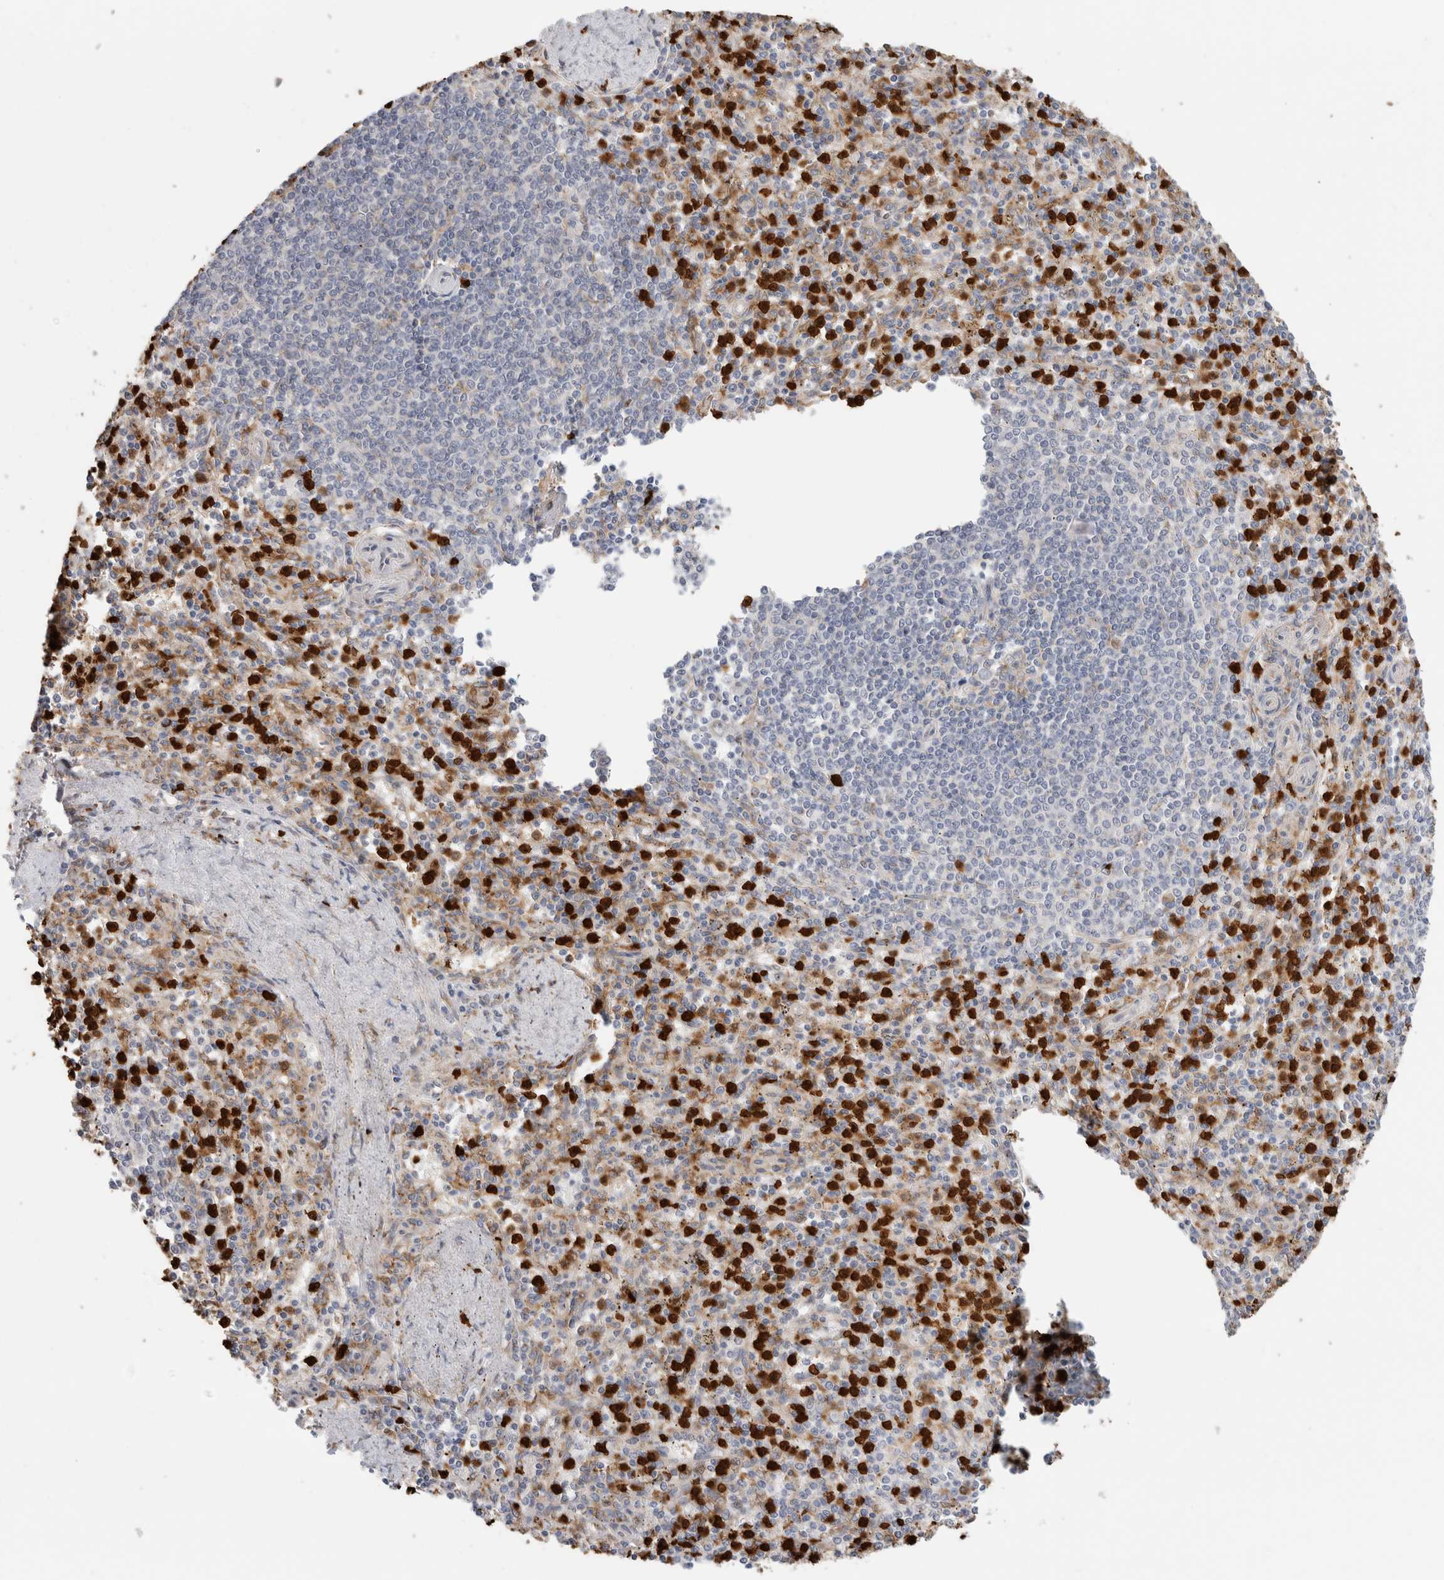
{"staining": {"intensity": "strong", "quantity": "25%-75%", "location": "cytoplasmic/membranous,nuclear"}, "tissue": "spleen", "cell_type": "Cells in red pulp", "image_type": "normal", "snomed": [{"axis": "morphology", "description": "Normal tissue, NOS"}, {"axis": "topography", "description": "Spleen"}], "caption": "High-power microscopy captured an immunohistochemistry histopathology image of benign spleen, revealing strong cytoplasmic/membranous,nuclear staining in approximately 25%-75% of cells in red pulp. The staining was performed using DAB, with brown indicating positive protein expression. Nuclei are stained blue with hematoxylin.", "gene": "P4HA1", "patient": {"sex": "male", "age": 72}}